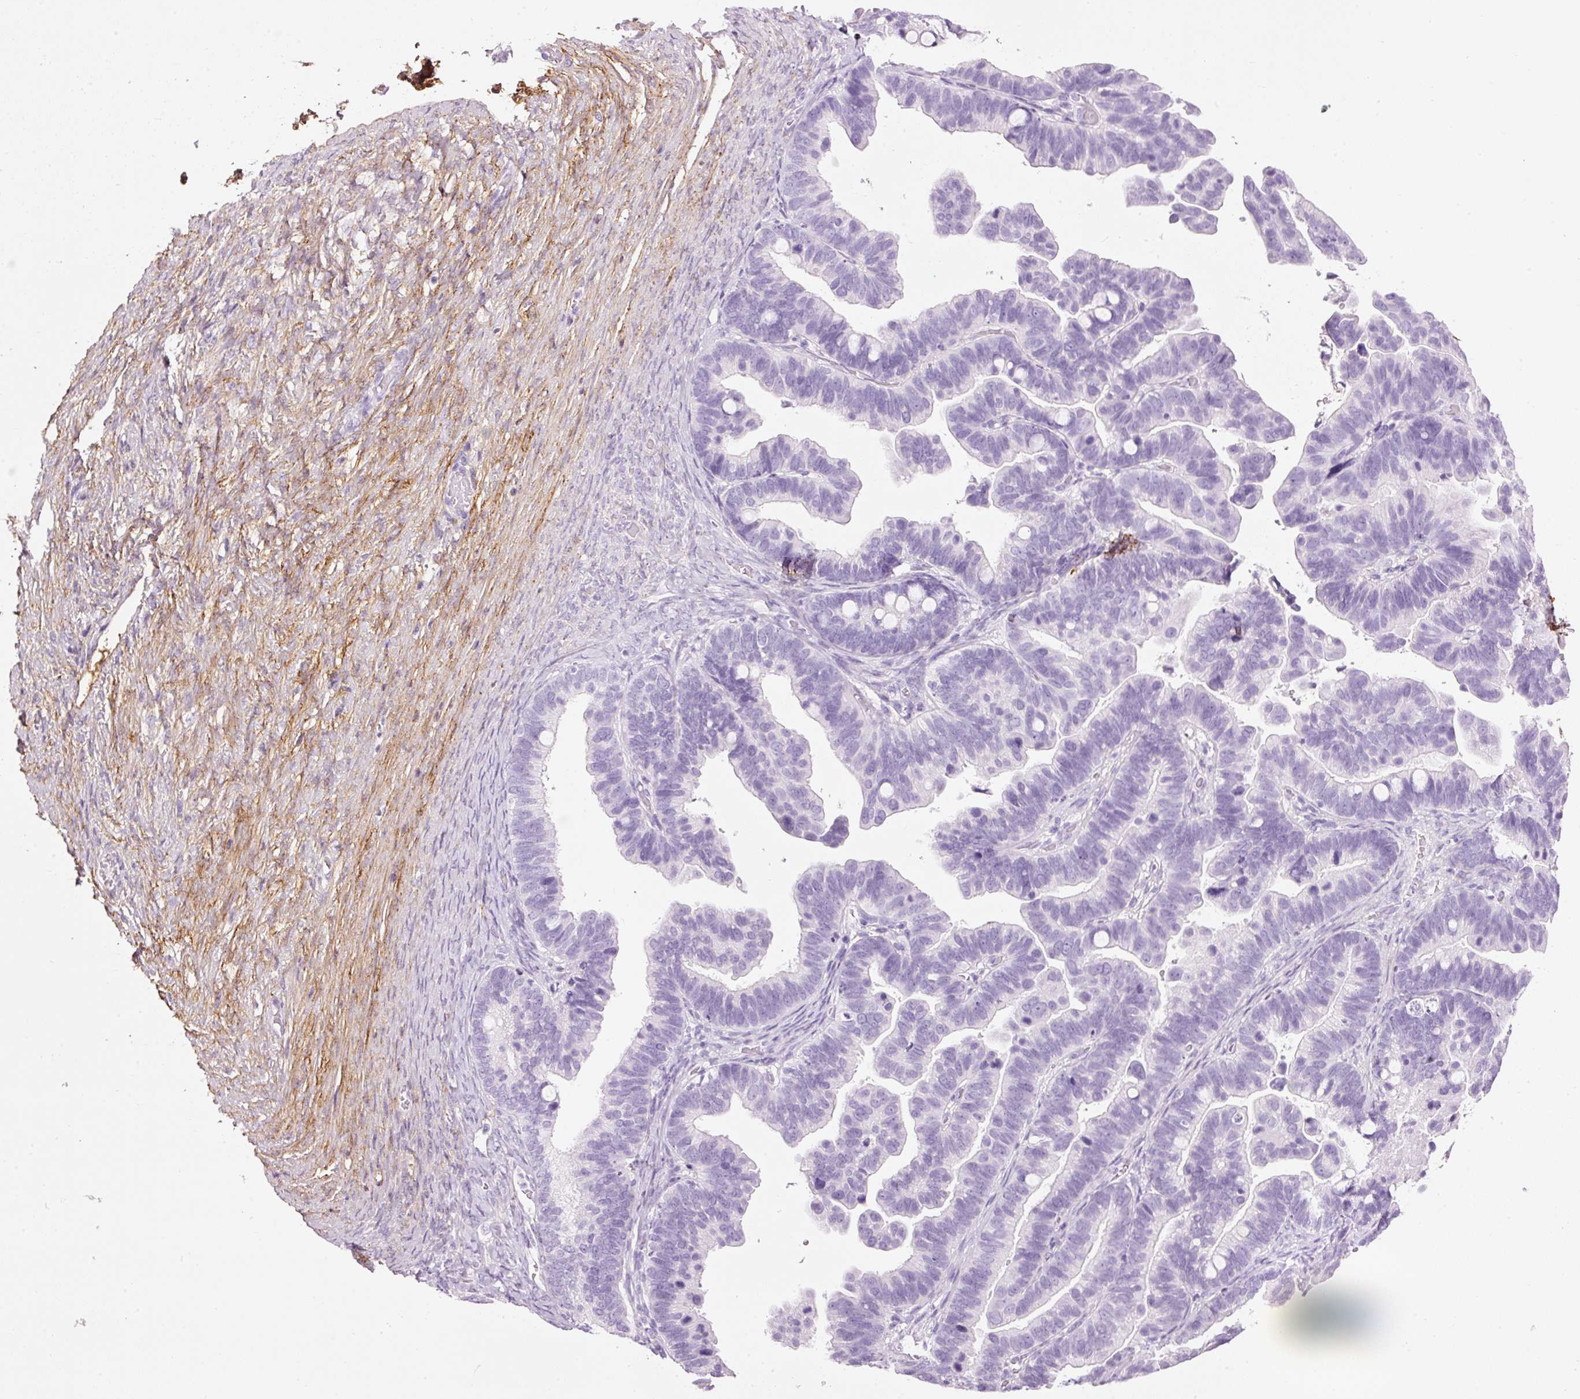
{"staining": {"intensity": "negative", "quantity": "none", "location": "none"}, "tissue": "ovarian cancer", "cell_type": "Tumor cells", "image_type": "cancer", "snomed": [{"axis": "morphology", "description": "Cystadenocarcinoma, serous, NOS"}, {"axis": "topography", "description": "Ovary"}], "caption": "Immunohistochemistry (IHC) of ovarian cancer shows no staining in tumor cells.", "gene": "MFAP4", "patient": {"sex": "female", "age": 56}}